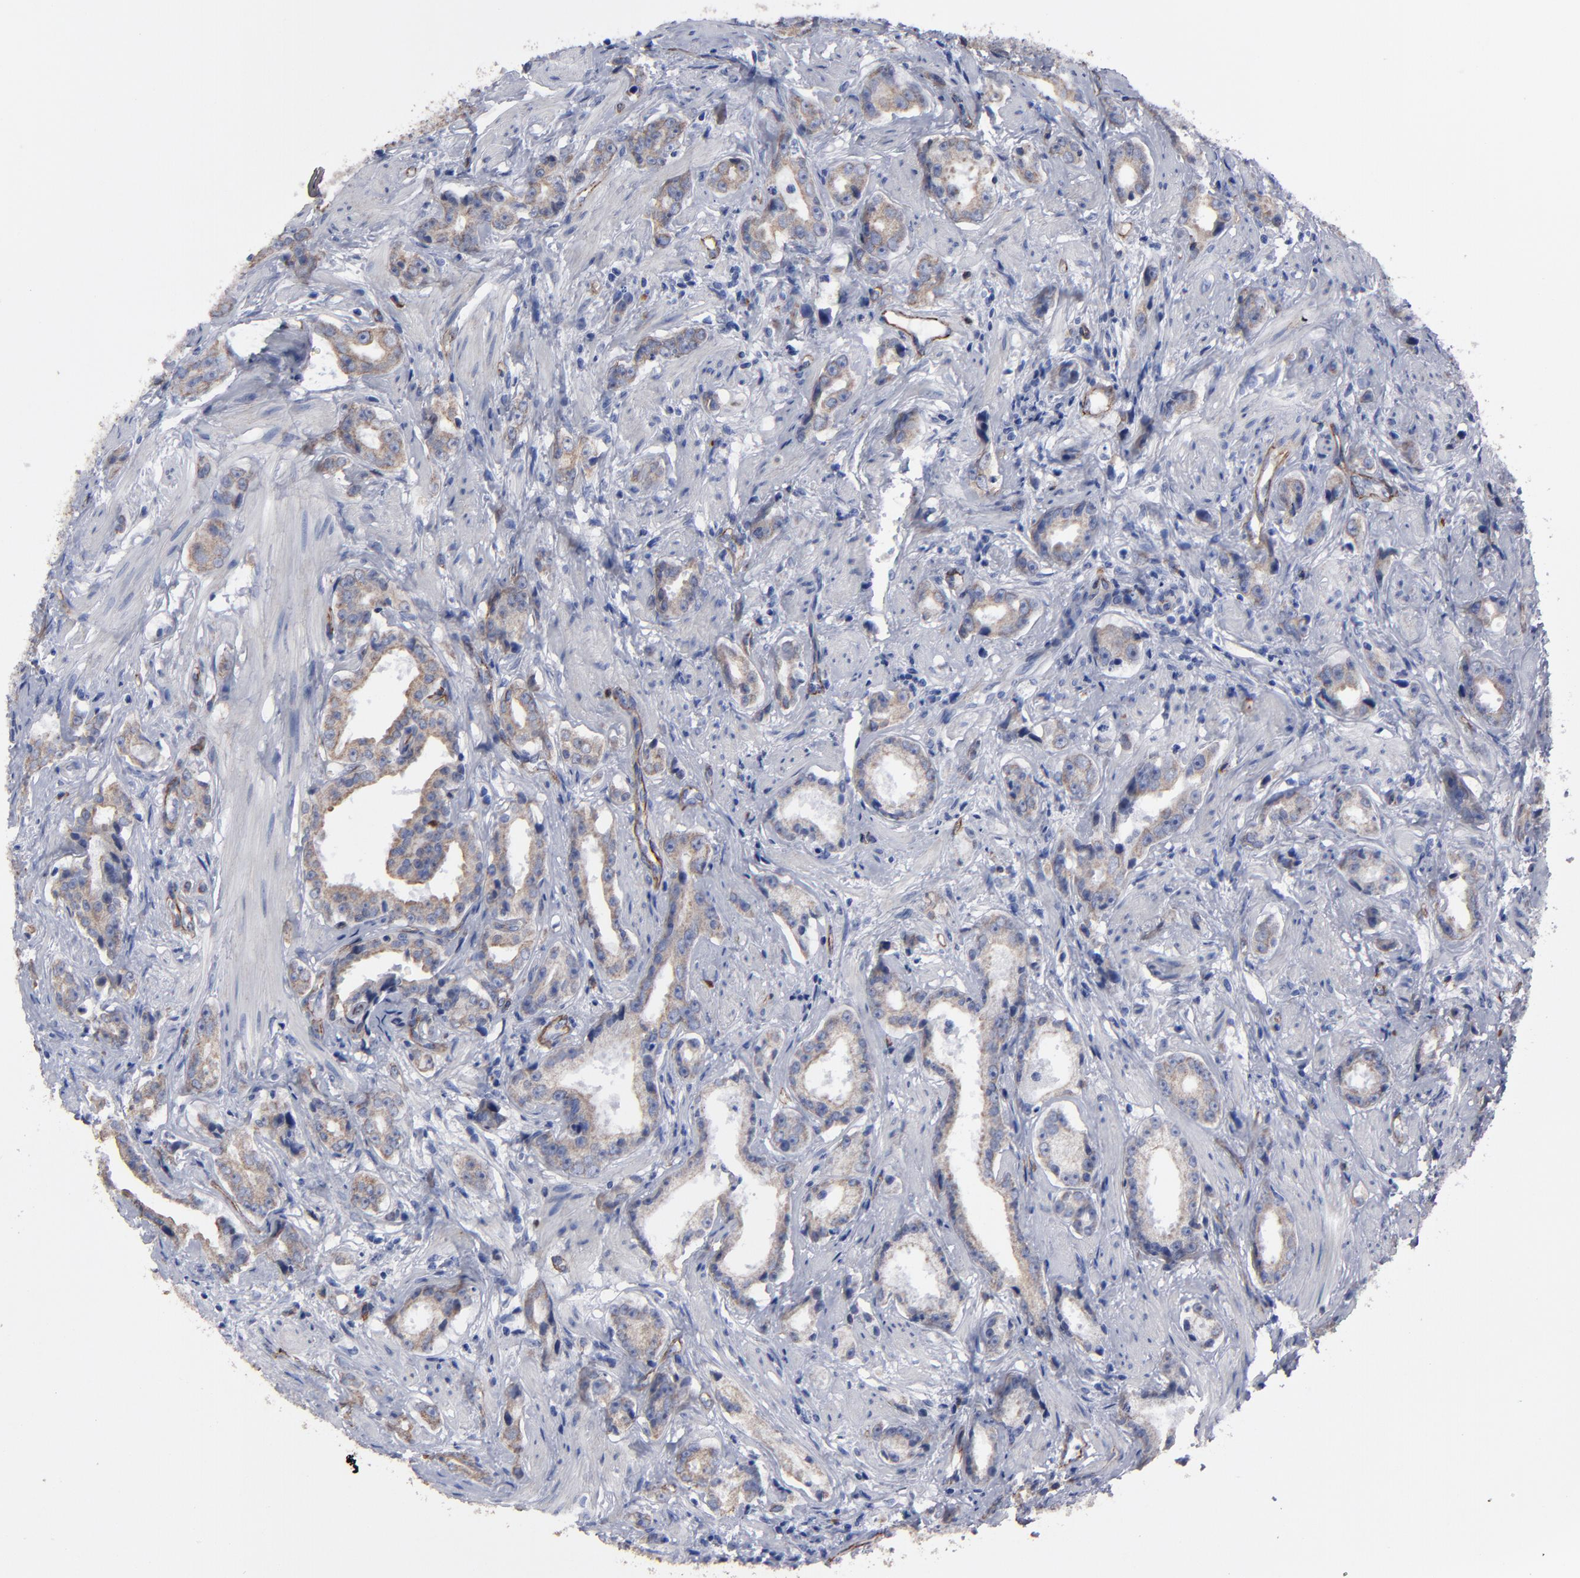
{"staining": {"intensity": "weak", "quantity": ">75%", "location": "cytoplasmic/membranous"}, "tissue": "prostate cancer", "cell_type": "Tumor cells", "image_type": "cancer", "snomed": [{"axis": "morphology", "description": "Adenocarcinoma, Medium grade"}, {"axis": "topography", "description": "Prostate"}], "caption": "Brown immunohistochemical staining in human adenocarcinoma (medium-grade) (prostate) demonstrates weak cytoplasmic/membranous expression in about >75% of tumor cells. (Stains: DAB (3,3'-diaminobenzidine) in brown, nuclei in blue, Microscopy: brightfield microscopy at high magnification).", "gene": "ZNF175", "patient": {"sex": "male", "age": 53}}